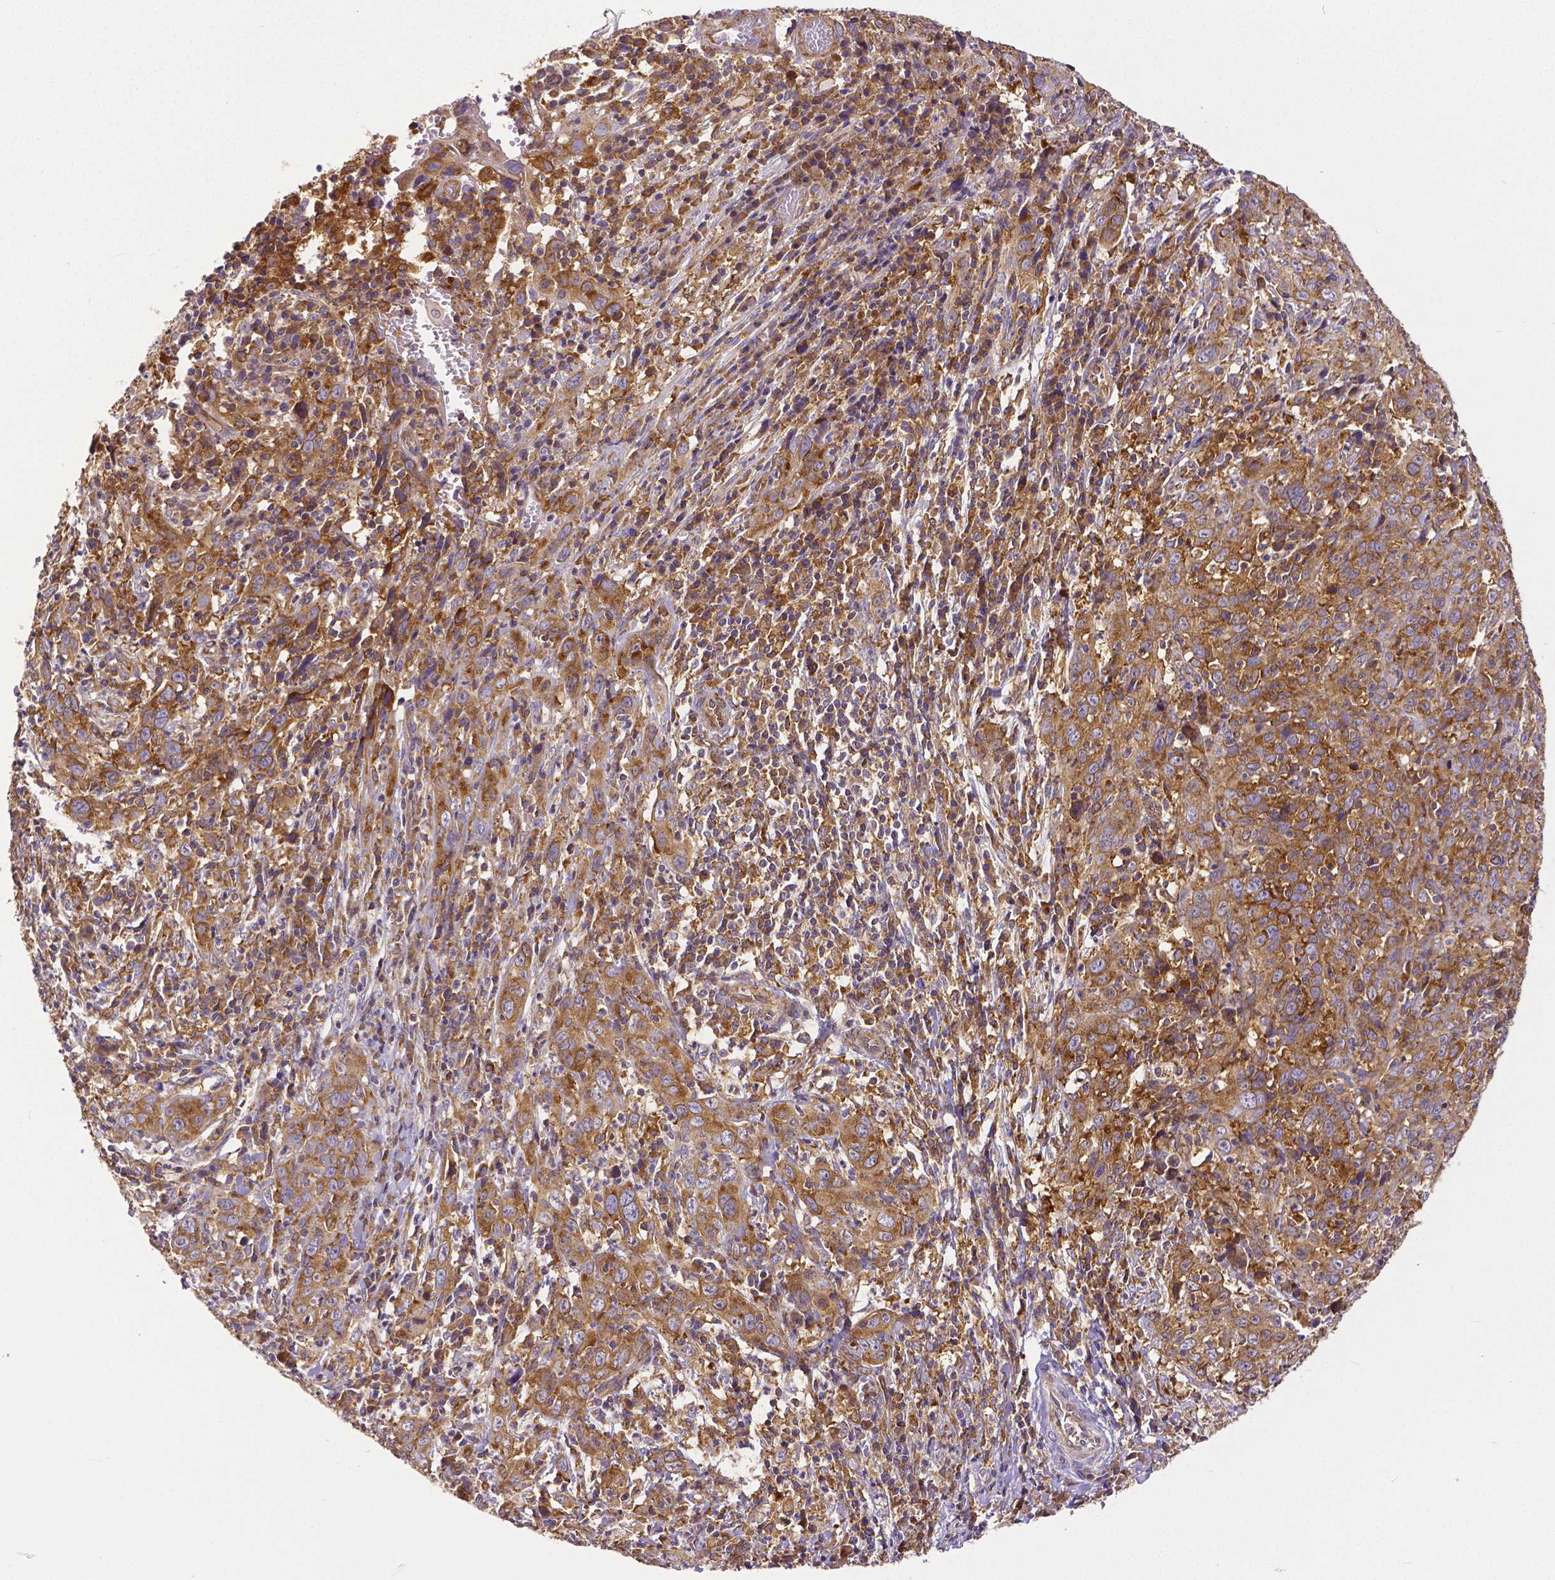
{"staining": {"intensity": "moderate", "quantity": ">75%", "location": "cytoplasmic/membranous"}, "tissue": "cervical cancer", "cell_type": "Tumor cells", "image_type": "cancer", "snomed": [{"axis": "morphology", "description": "Squamous cell carcinoma, NOS"}, {"axis": "topography", "description": "Cervix"}], "caption": "This image displays immunohistochemistry (IHC) staining of human cervical cancer, with medium moderate cytoplasmic/membranous expression in approximately >75% of tumor cells.", "gene": "DICER1", "patient": {"sex": "female", "age": 46}}